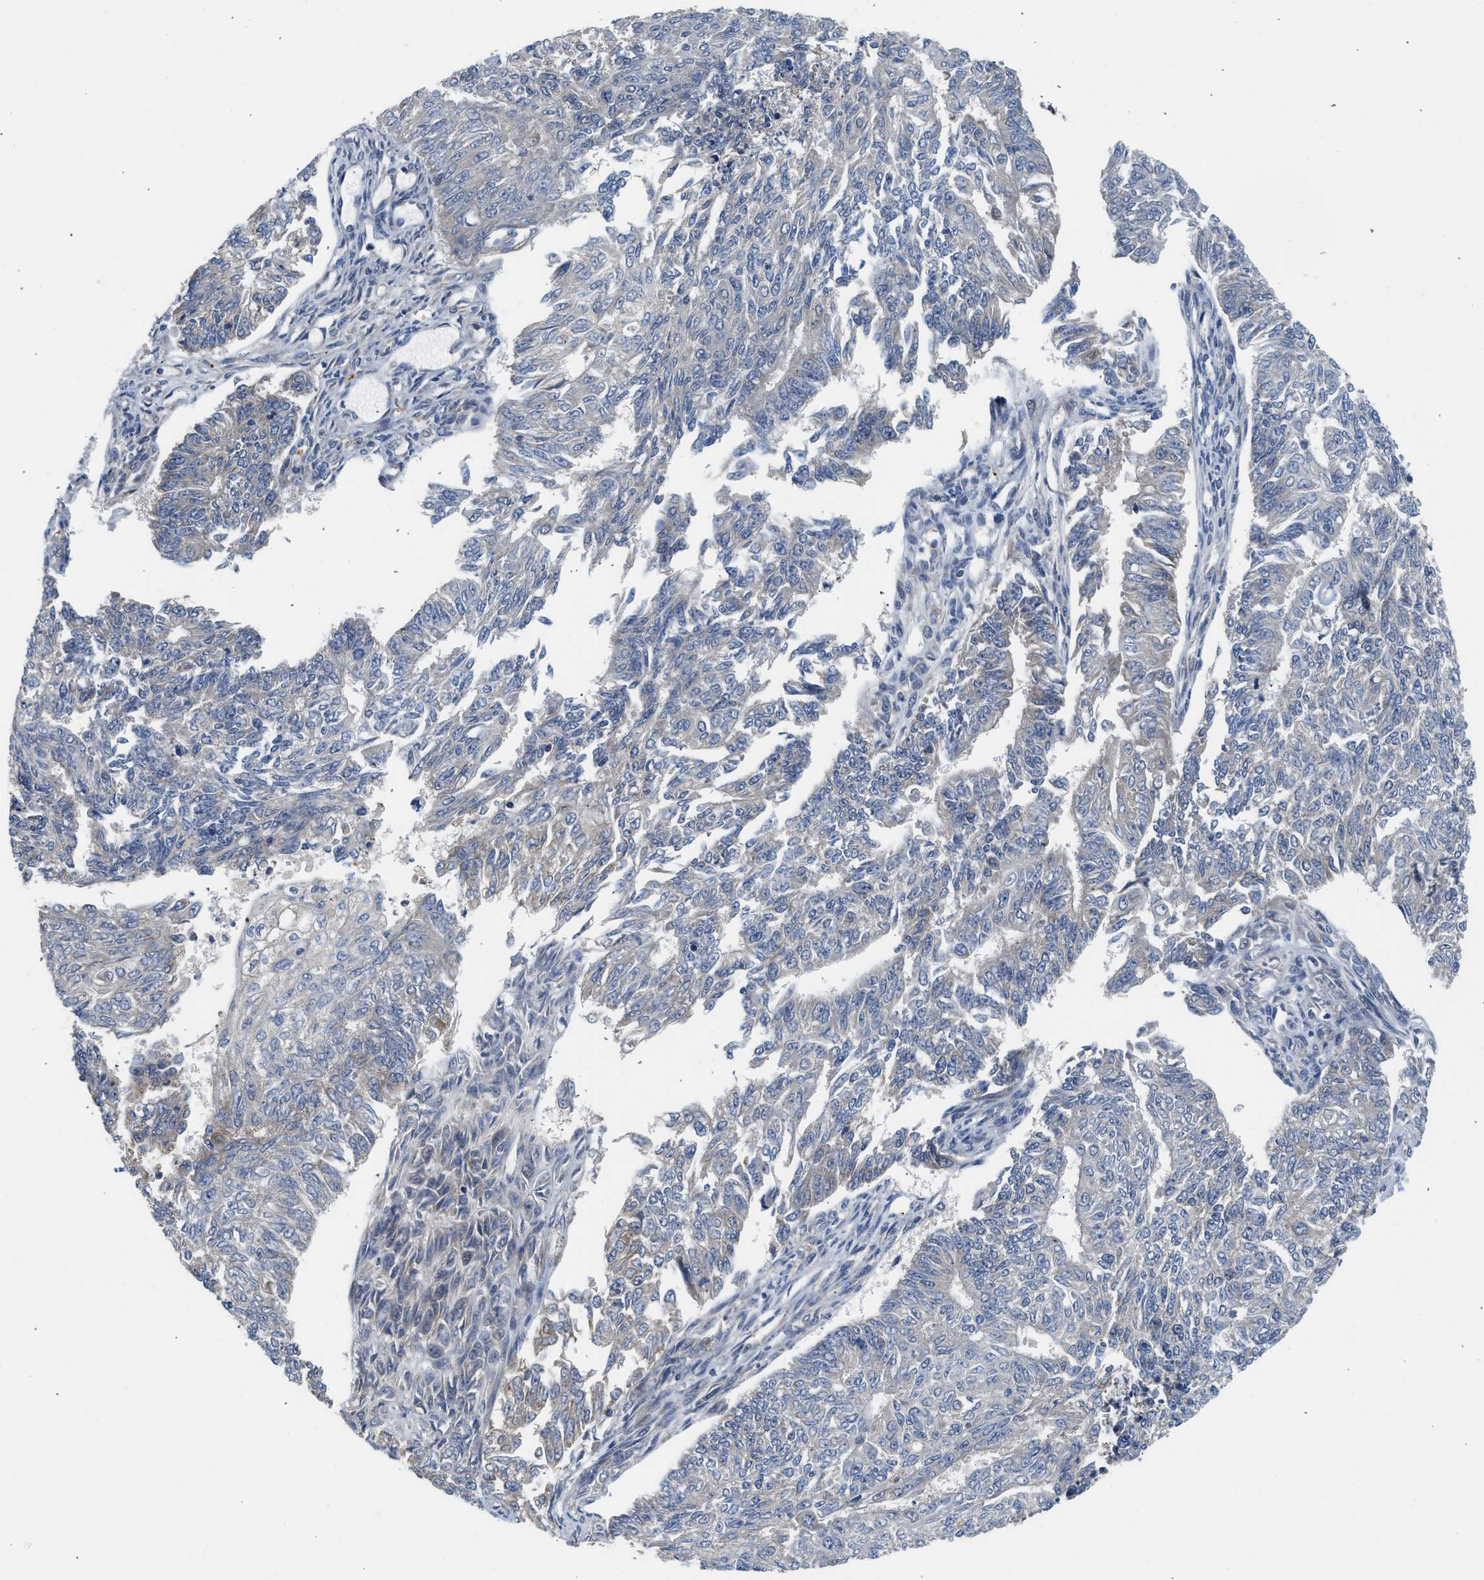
{"staining": {"intensity": "negative", "quantity": "none", "location": "none"}, "tissue": "endometrial cancer", "cell_type": "Tumor cells", "image_type": "cancer", "snomed": [{"axis": "morphology", "description": "Adenocarcinoma, NOS"}, {"axis": "topography", "description": "Endometrium"}], "caption": "This is an immunohistochemistry (IHC) micrograph of endometrial cancer. There is no positivity in tumor cells.", "gene": "POLG2", "patient": {"sex": "female", "age": 32}}